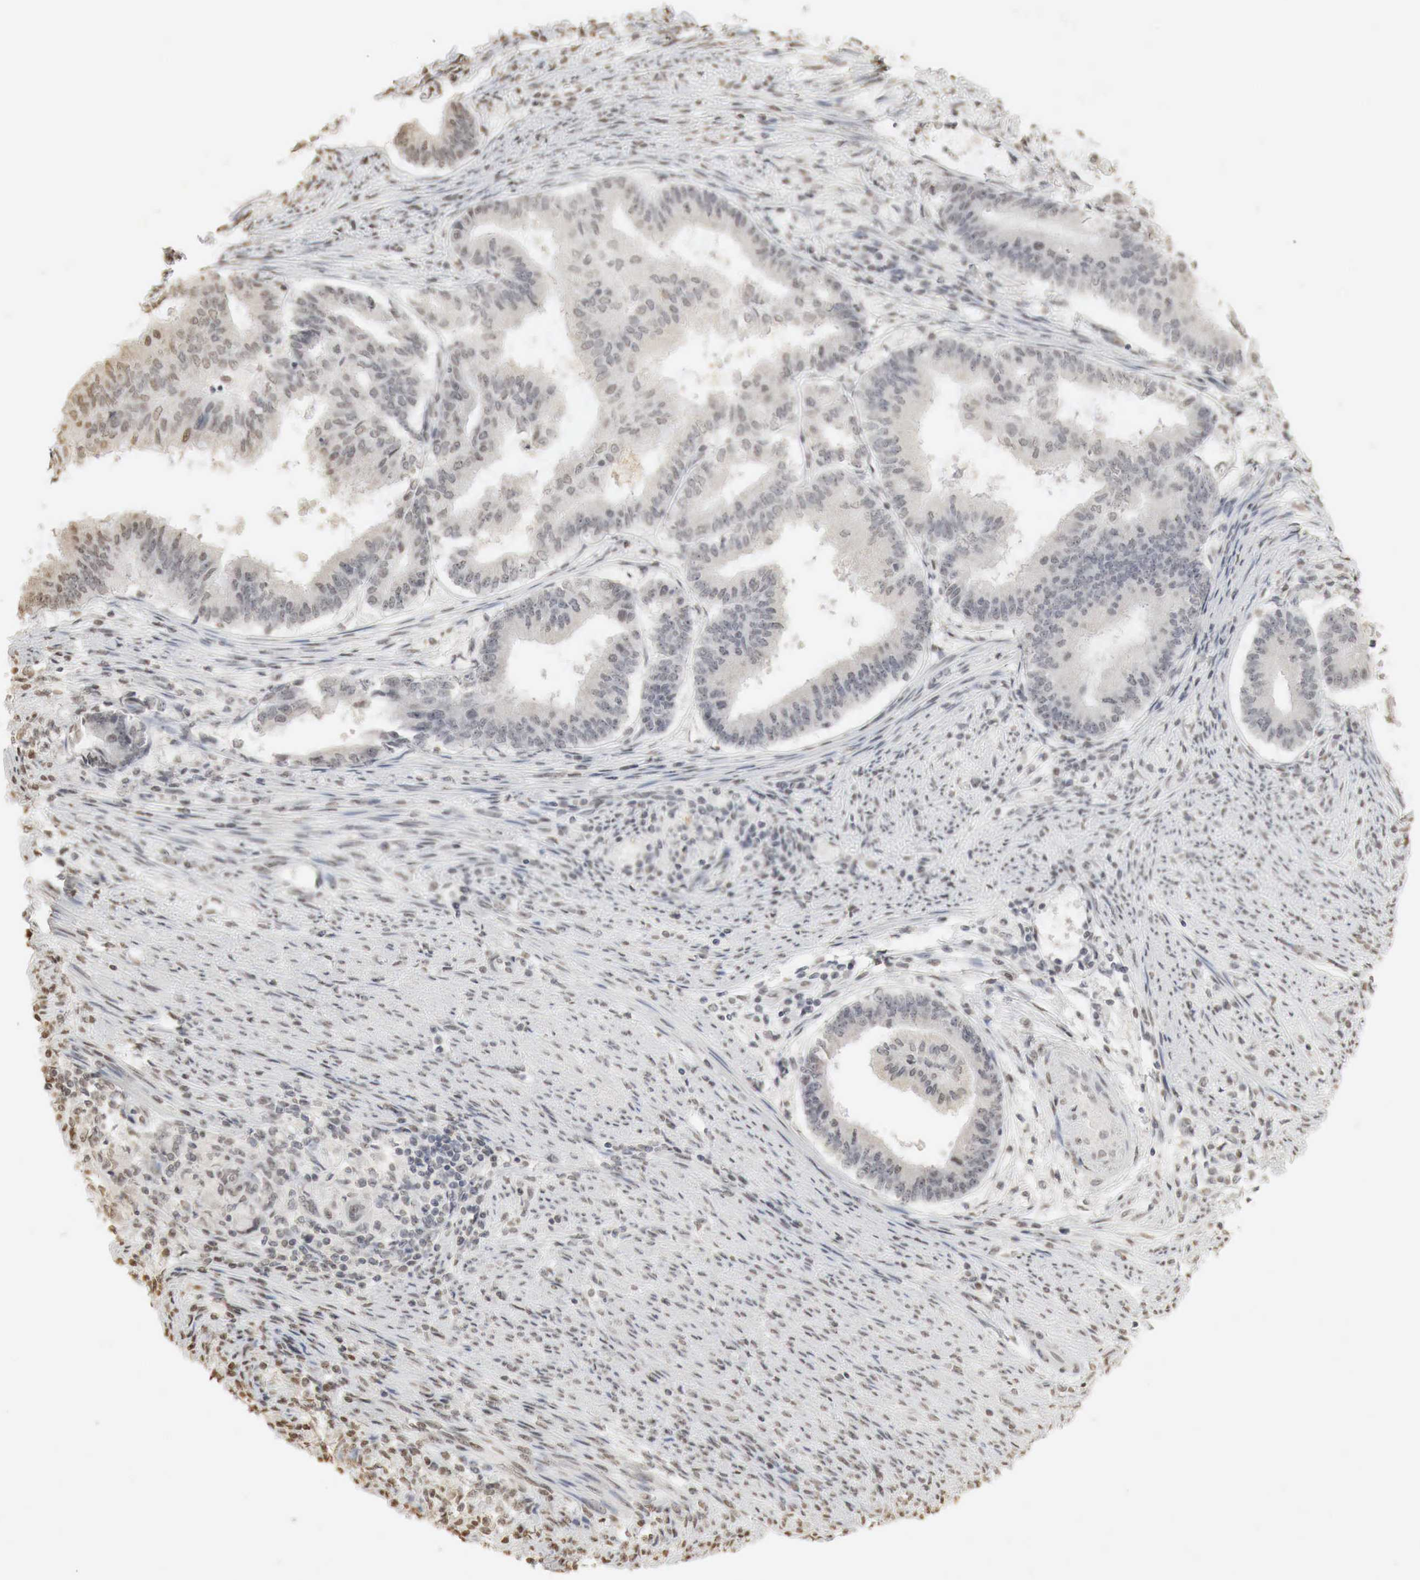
{"staining": {"intensity": "weak", "quantity": "<25%", "location": "cytoplasmic/membranous,nuclear"}, "tissue": "endometrial cancer", "cell_type": "Tumor cells", "image_type": "cancer", "snomed": [{"axis": "morphology", "description": "Adenocarcinoma, NOS"}, {"axis": "topography", "description": "Endometrium"}], "caption": "Tumor cells are negative for protein expression in human adenocarcinoma (endometrial).", "gene": "ERBB4", "patient": {"sex": "female", "age": 63}}